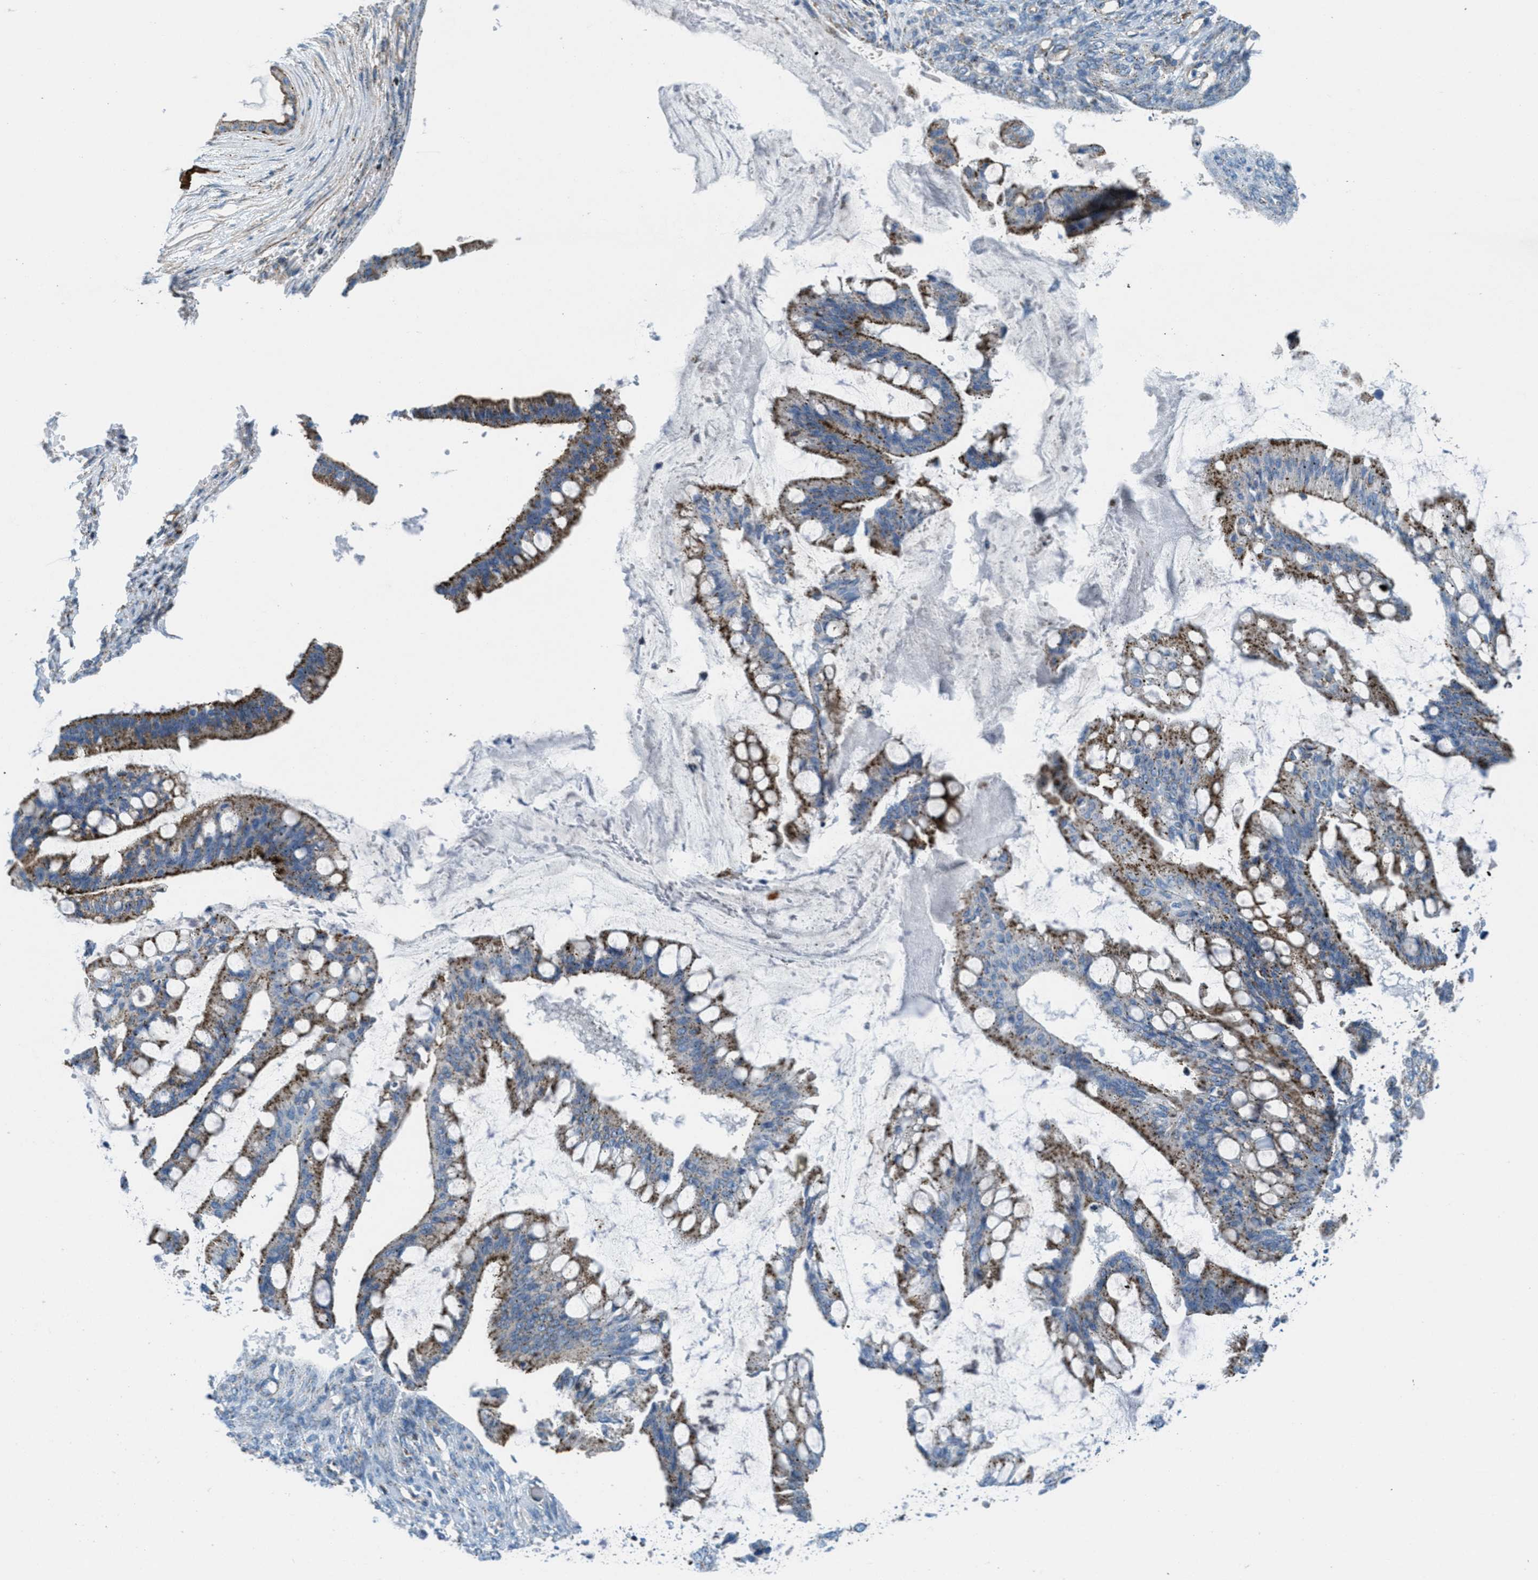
{"staining": {"intensity": "moderate", "quantity": ">75%", "location": "cytoplasmic/membranous"}, "tissue": "ovarian cancer", "cell_type": "Tumor cells", "image_type": "cancer", "snomed": [{"axis": "morphology", "description": "Cystadenocarcinoma, mucinous, NOS"}, {"axis": "topography", "description": "Ovary"}], "caption": "Protein analysis of ovarian cancer tissue displays moderate cytoplasmic/membranous positivity in approximately >75% of tumor cells. Using DAB (3,3'-diaminobenzidine) (brown) and hematoxylin (blue) stains, captured at high magnification using brightfield microscopy.", "gene": "MFSD13A", "patient": {"sex": "female", "age": 73}}